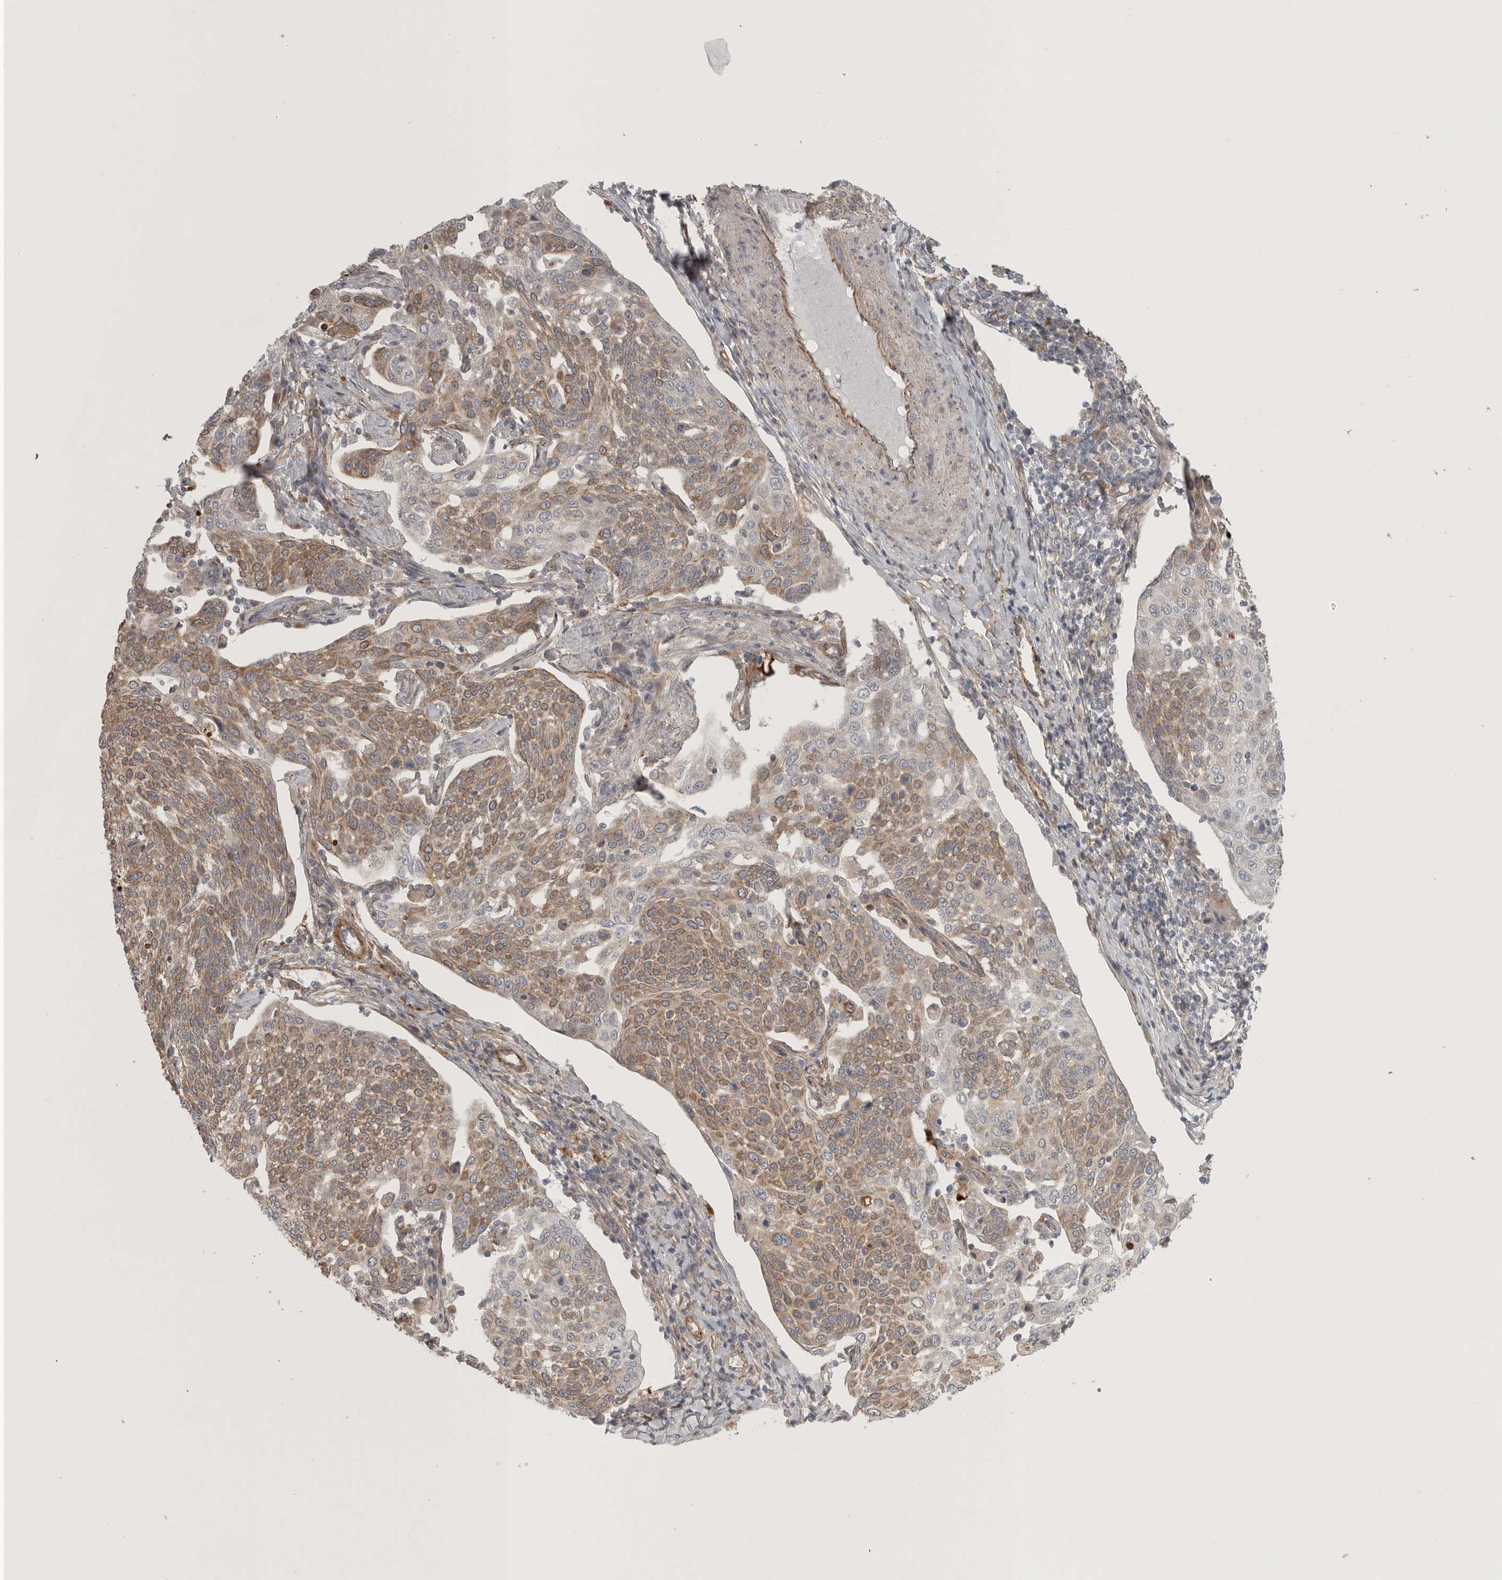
{"staining": {"intensity": "moderate", "quantity": ">75%", "location": "cytoplasmic/membranous"}, "tissue": "cervical cancer", "cell_type": "Tumor cells", "image_type": "cancer", "snomed": [{"axis": "morphology", "description": "Squamous cell carcinoma, NOS"}, {"axis": "topography", "description": "Cervix"}], "caption": "Cervical squamous cell carcinoma stained for a protein (brown) reveals moderate cytoplasmic/membranous positive staining in about >75% of tumor cells.", "gene": "LONRF1", "patient": {"sex": "female", "age": 34}}